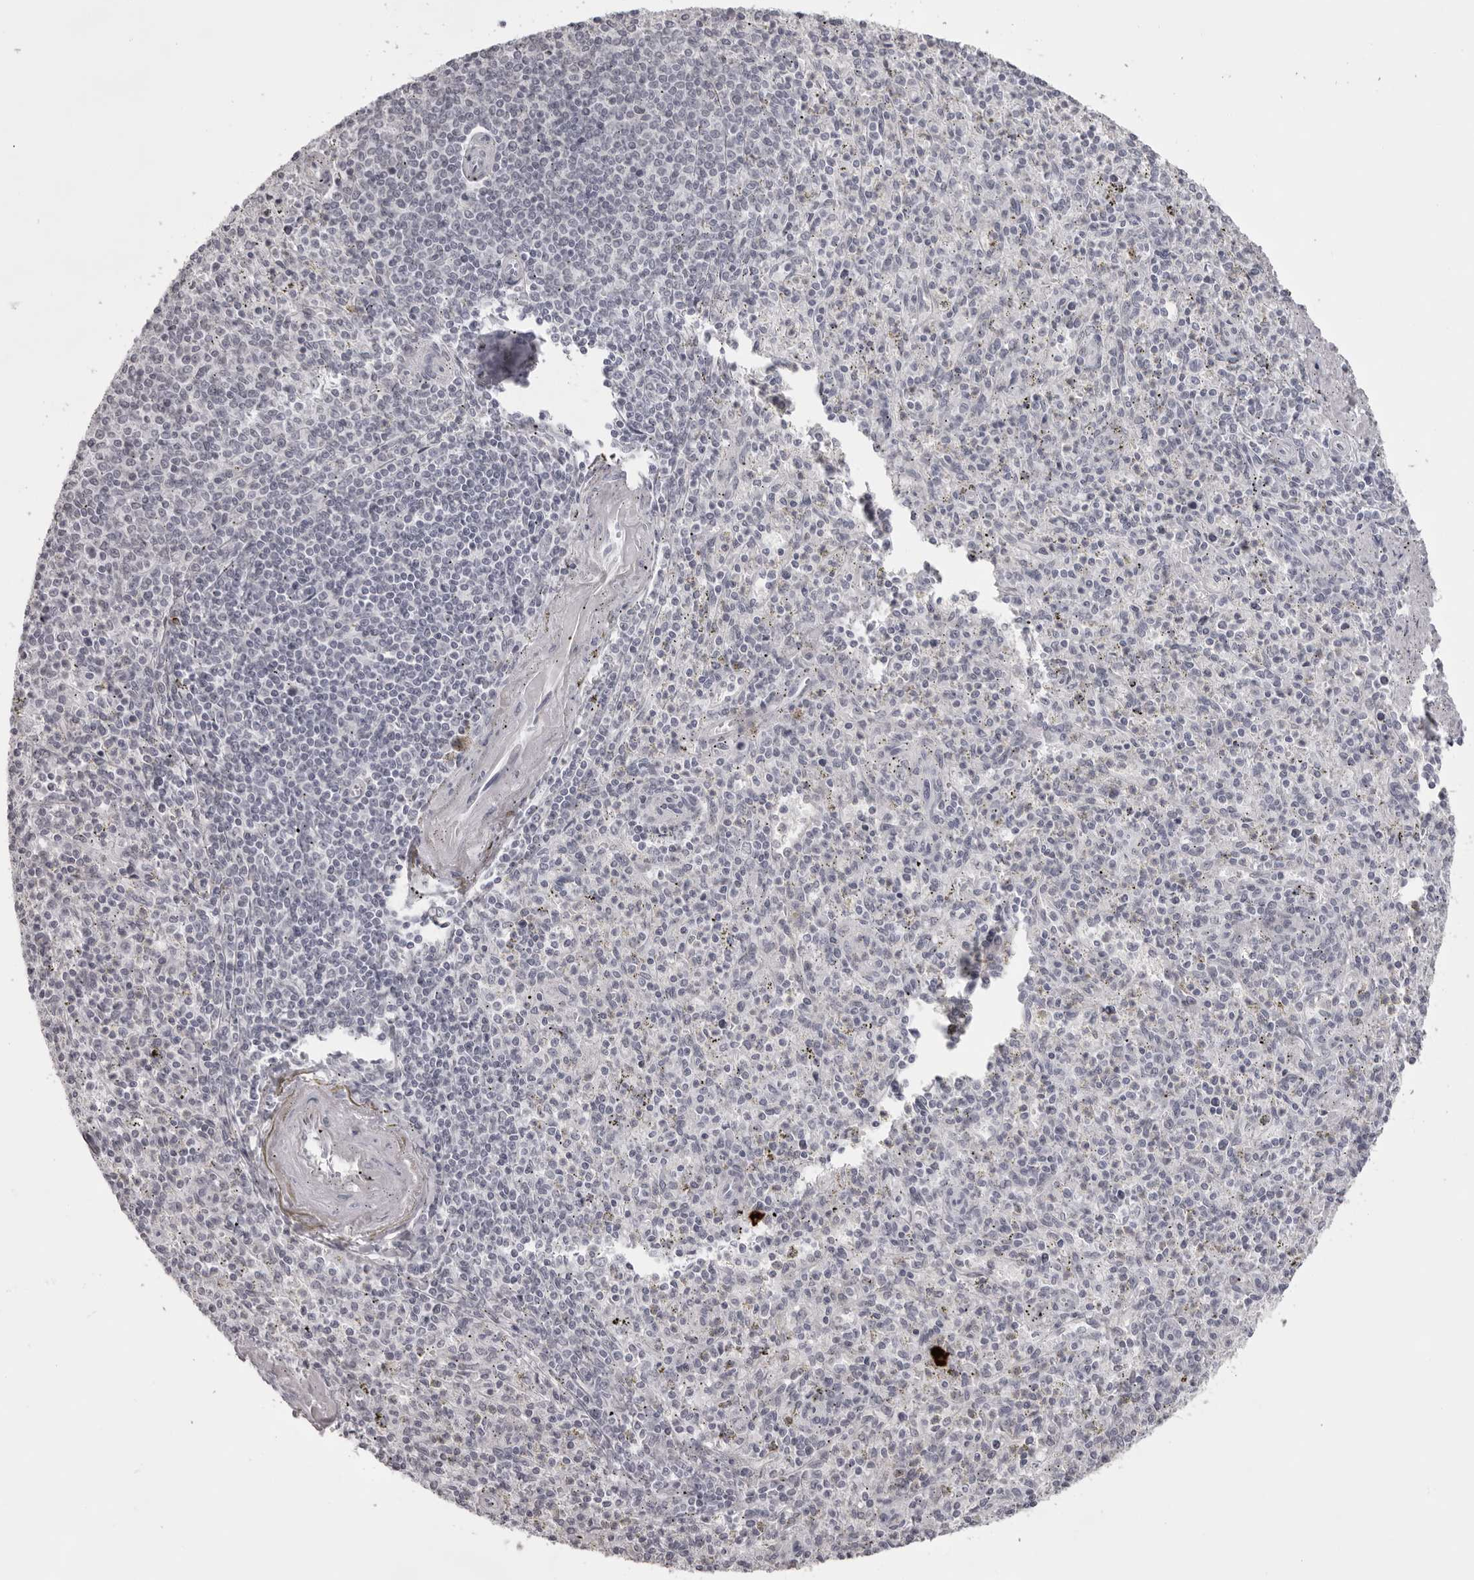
{"staining": {"intensity": "negative", "quantity": "none", "location": "none"}, "tissue": "spleen", "cell_type": "Cells in red pulp", "image_type": "normal", "snomed": [{"axis": "morphology", "description": "Normal tissue, NOS"}, {"axis": "topography", "description": "Spleen"}], "caption": "Immunohistochemical staining of unremarkable spleen displays no significant positivity in cells in red pulp.", "gene": "NUDT18", "patient": {"sex": "male", "age": 72}}